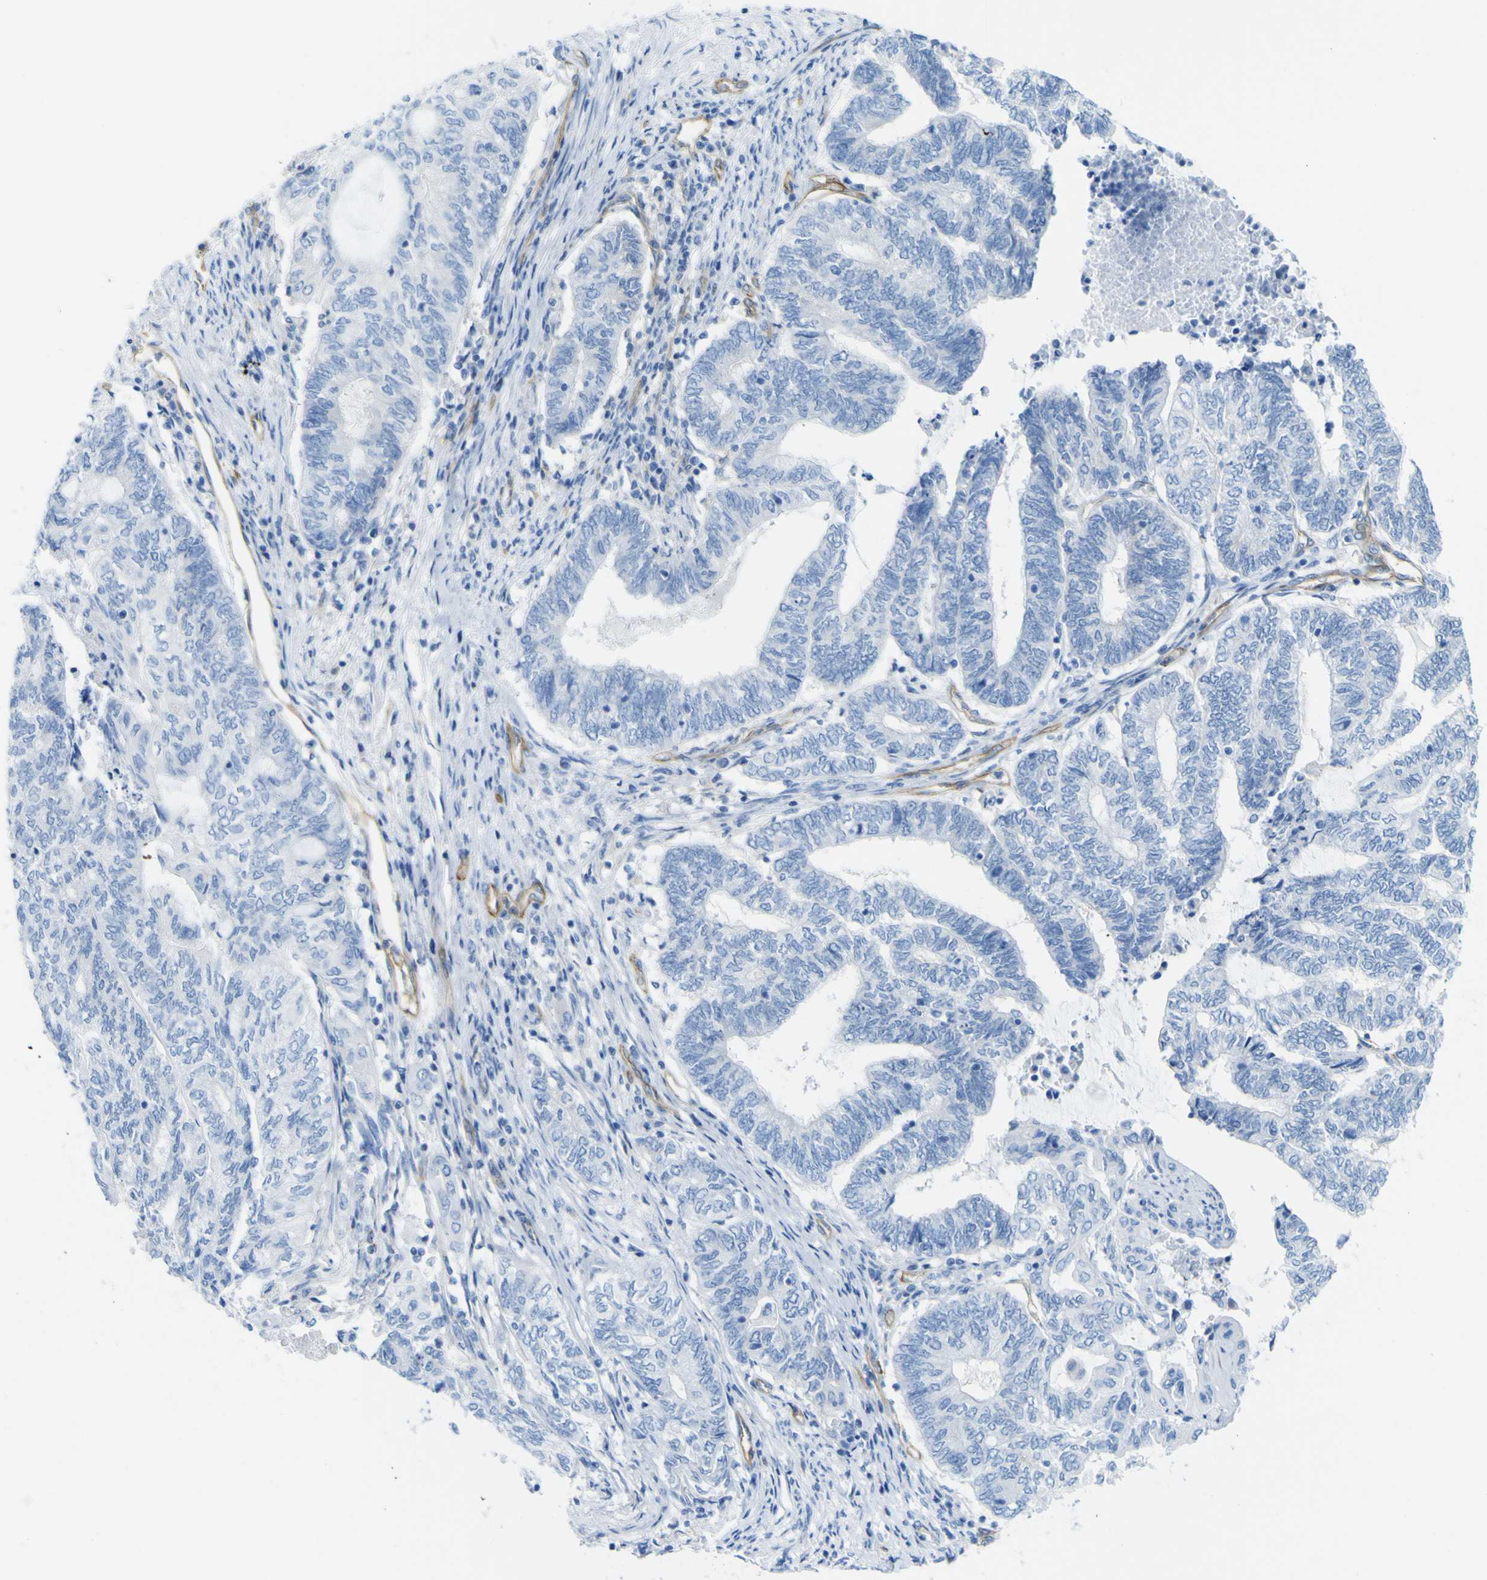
{"staining": {"intensity": "negative", "quantity": "none", "location": "none"}, "tissue": "endometrial cancer", "cell_type": "Tumor cells", "image_type": "cancer", "snomed": [{"axis": "morphology", "description": "Adenocarcinoma, NOS"}, {"axis": "topography", "description": "Uterus"}, {"axis": "topography", "description": "Endometrium"}], "caption": "A photomicrograph of human adenocarcinoma (endometrial) is negative for staining in tumor cells.", "gene": "CD93", "patient": {"sex": "female", "age": 70}}